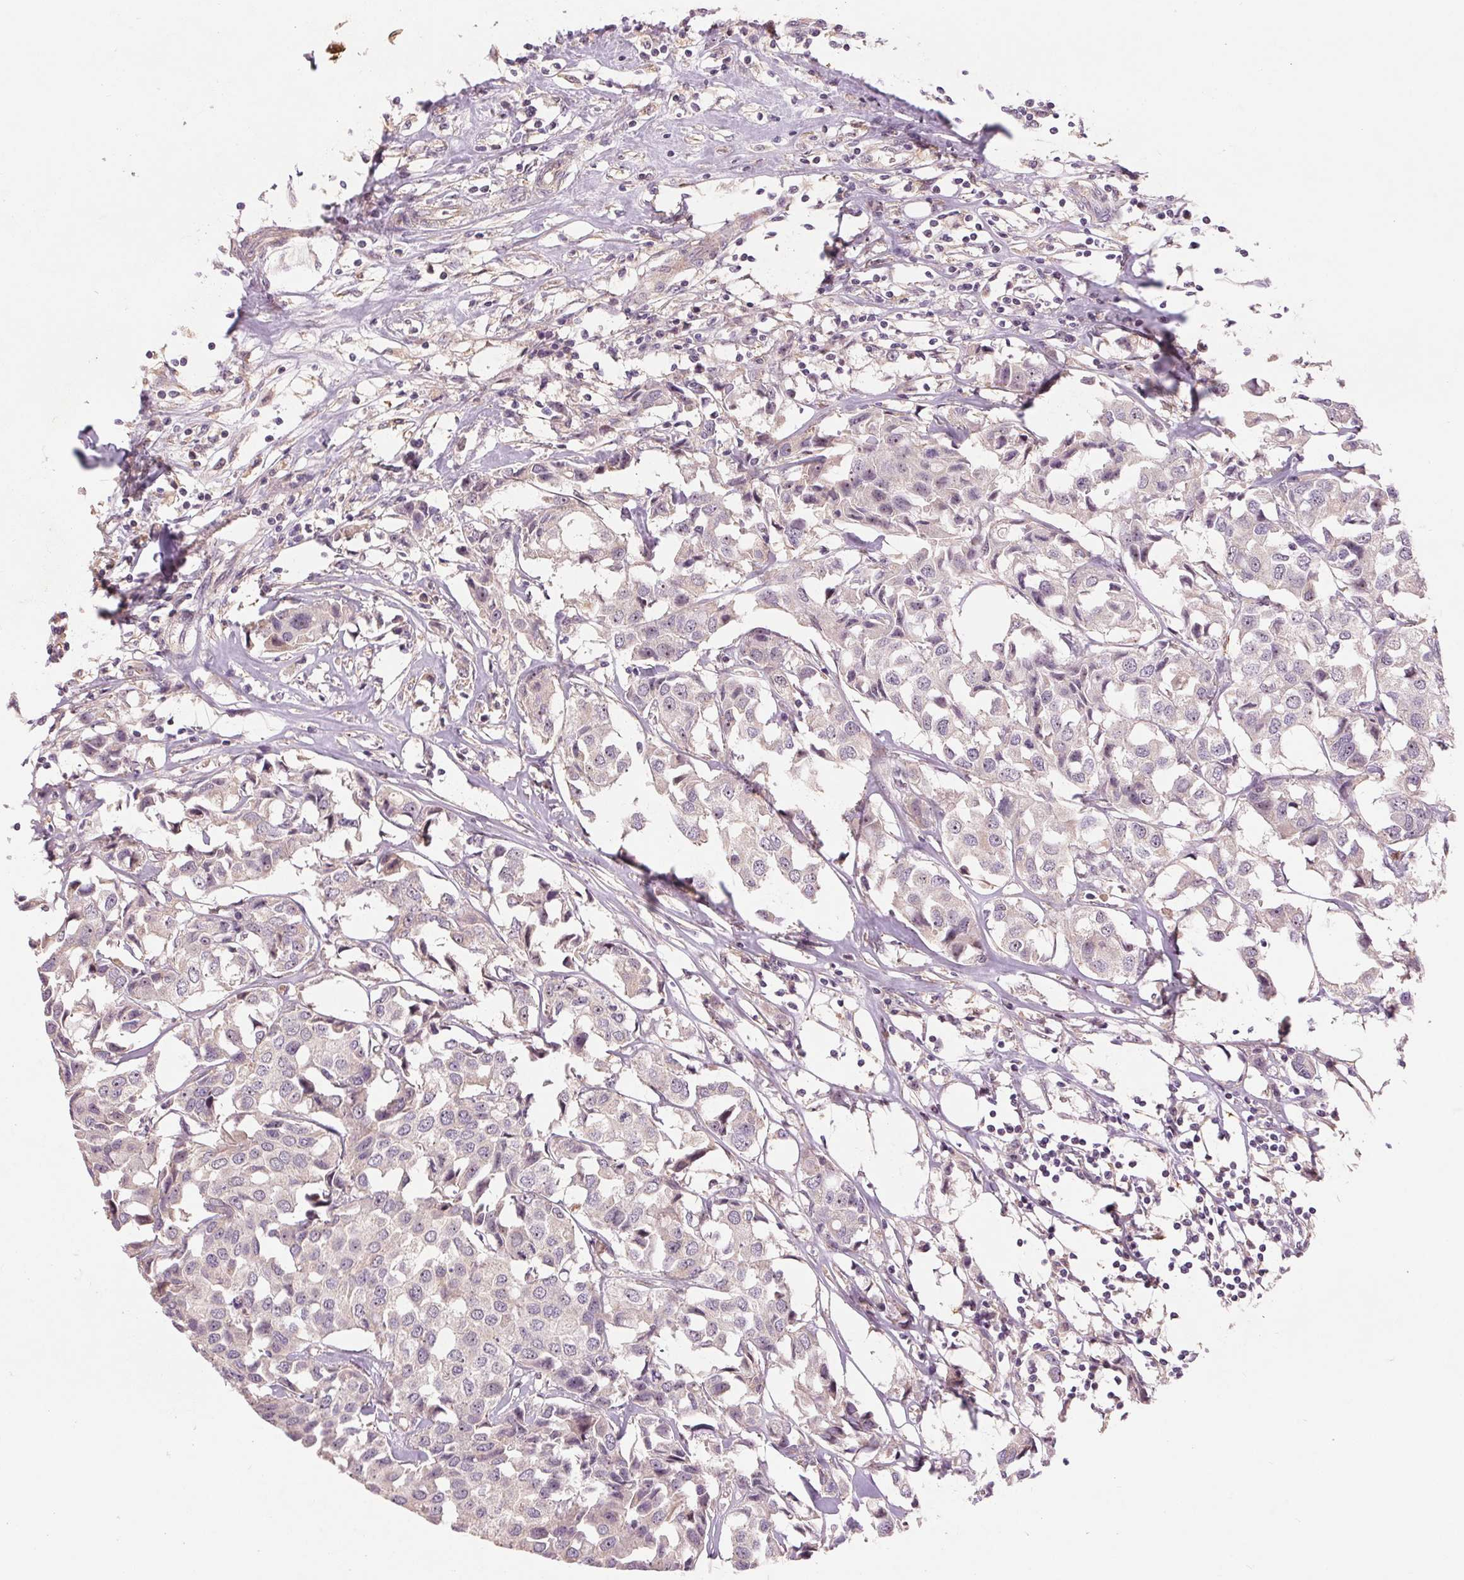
{"staining": {"intensity": "negative", "quantity": "none", "location": "none"}, "tissue": "breast cancer", "cell_type": "Tumor cells", "image_type": "cancer", "snomed": [{"axis": "morphology", "description": "Duct carcinoma"}, {"axis": "topography", "description": "Breast"}], "caption": "An IHC histopathology image of breast cancer (invasive ductal carcinoma) is shown. There is no staining in tumor cells of breast cancer (invasive ductal carcinoma).", "gene": "RANBP3L", "patient": {"sex": "female", "age": 80}}